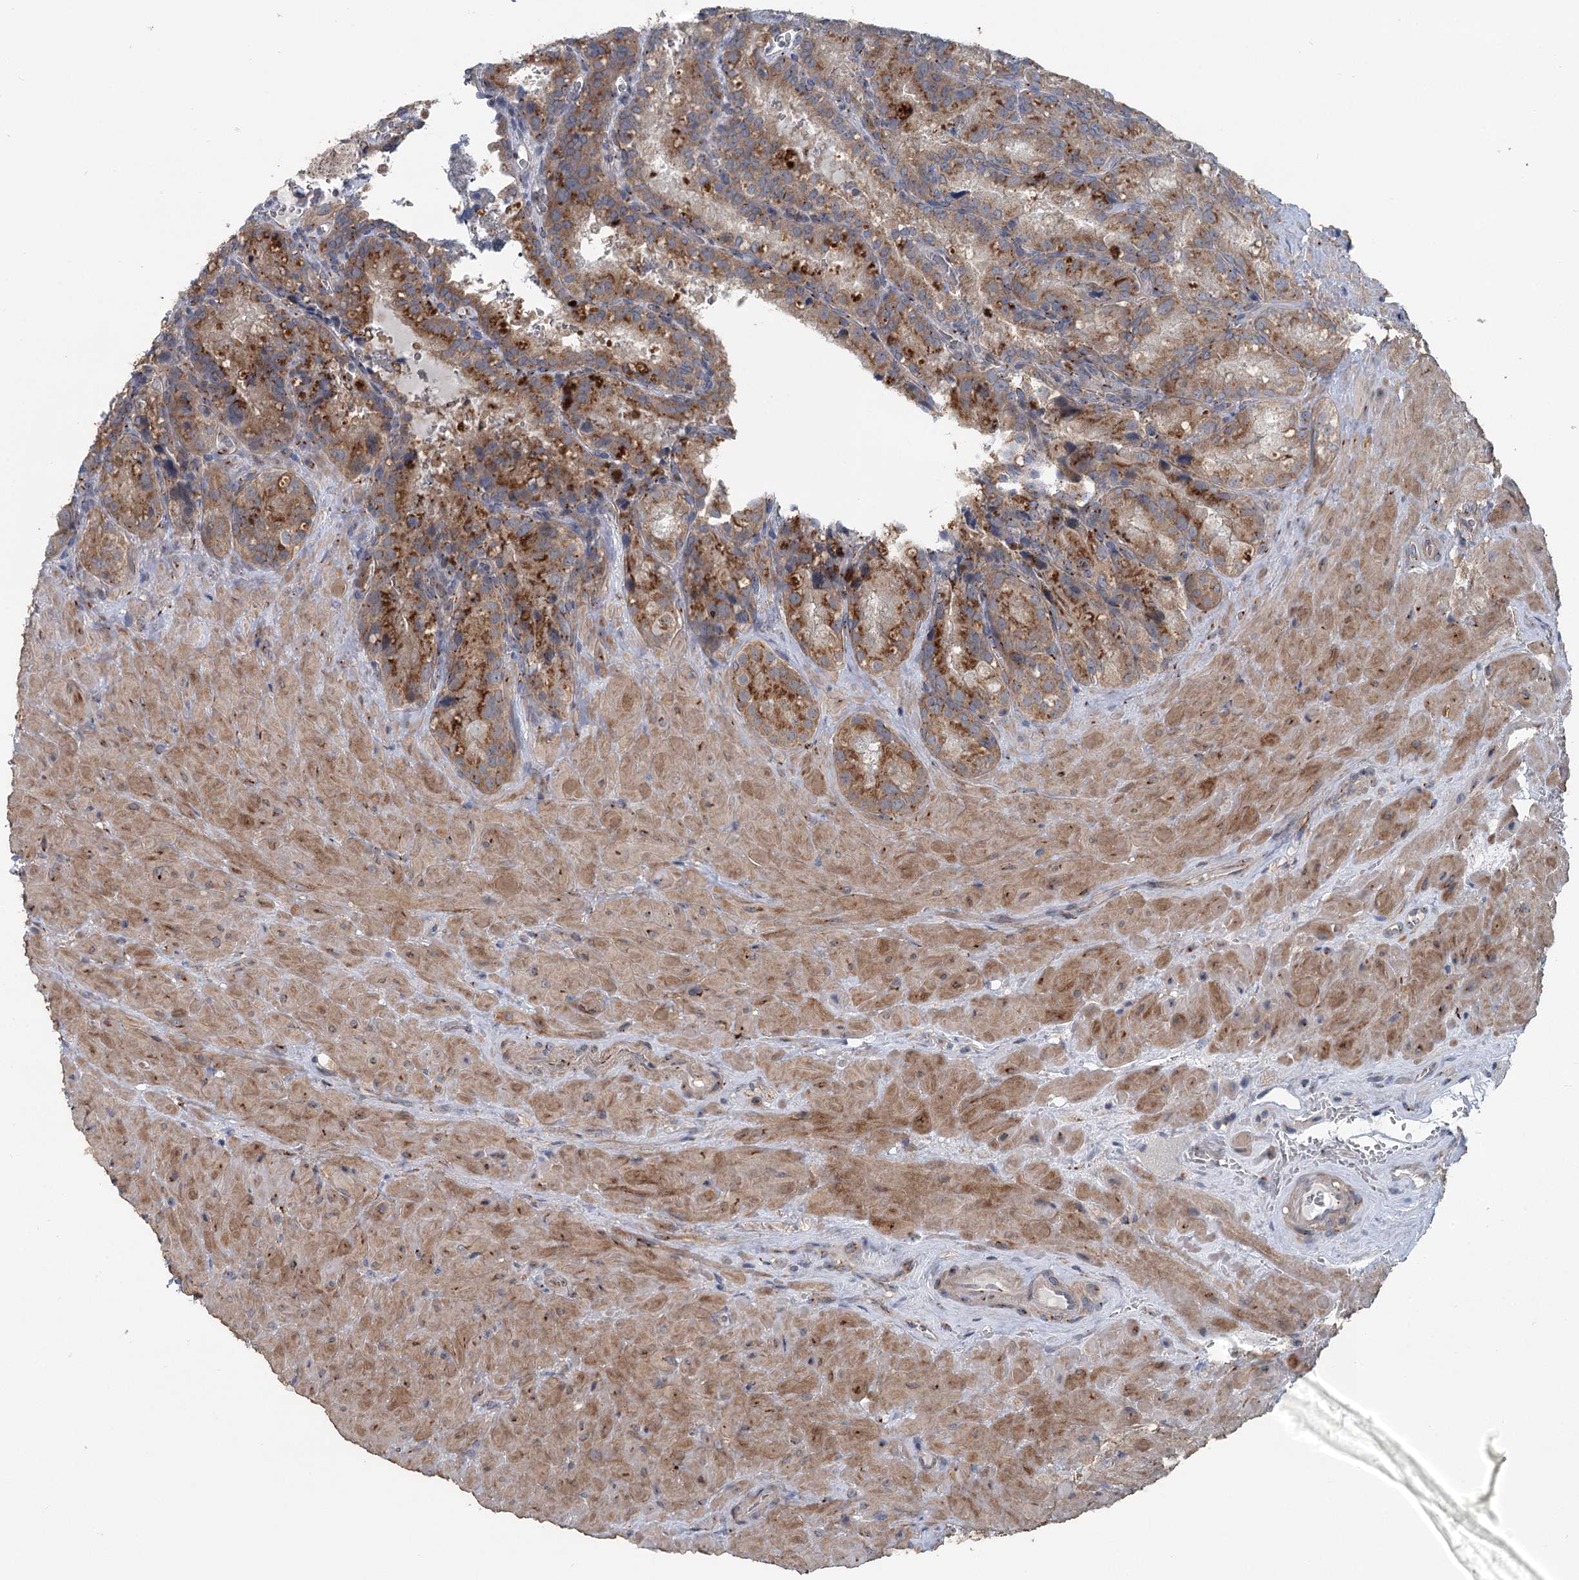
{"staining": {"intensity": "moderate", "quantity": ">75%", "location": "cytoplasmic/membranous"}, "tissue": "seminal vesicle", "cell_type": "Glandular cells", "image_type": "normal", "snomed": [{"axis": "morphology", "description": "Normal tissue, NOS"}, {"axis": "topography", "description": "Seminal veicle"}], "caption": "IHC staining of unremarkable seminal vesicle, which displays medium levels of moderate cytoplasmic/membranous expression in about >75% of glandular cells indicating moderate cytoplasmic/membranous protein expression. The staining was performed using DAB (3,3'-diaminobenzidine) (brown) for protein detection and nuclei were counterstained in hematoxylin (blue).", "gene": "ITIH5", "patient": {"sex": "male", "age": 62}}